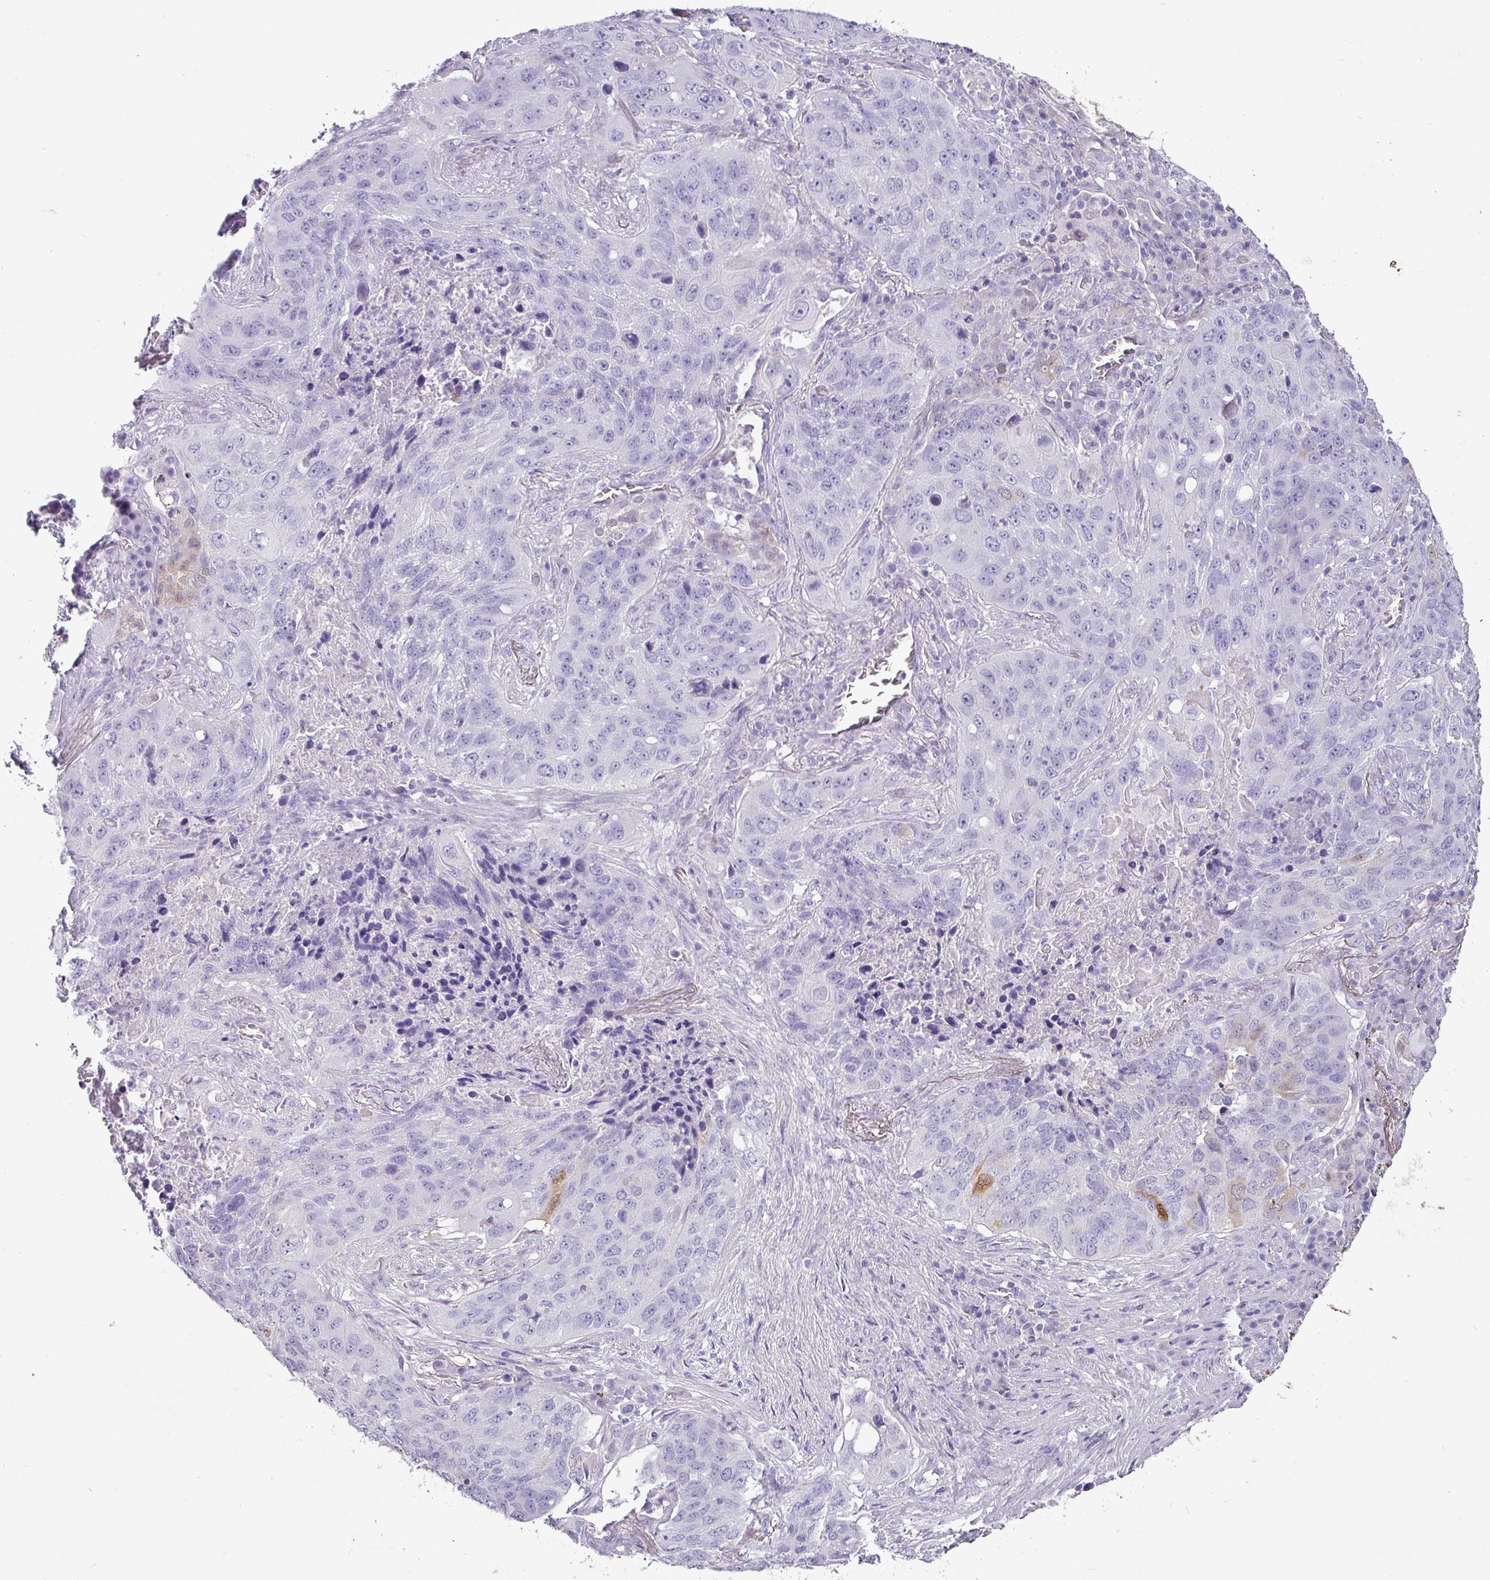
{"staining": {"intensity": "negative", "quantity": "none", "location": "none"}, "tissue": "lung cancer", "cell_type": "Tumor cells", "image_type": "cancer", "snomed": [{"axis": "morphology", "description": "Squamous cell carcinoma, NOS"}, {"axis": "topography", "description": "Lung"}], "caption": "Immunohistochemical staining of lung squamous cell carcinoma reveals no significant staining in tumor cells.", "gene": "GSTA3", "patient": {"sex": "female", "age": 63}}